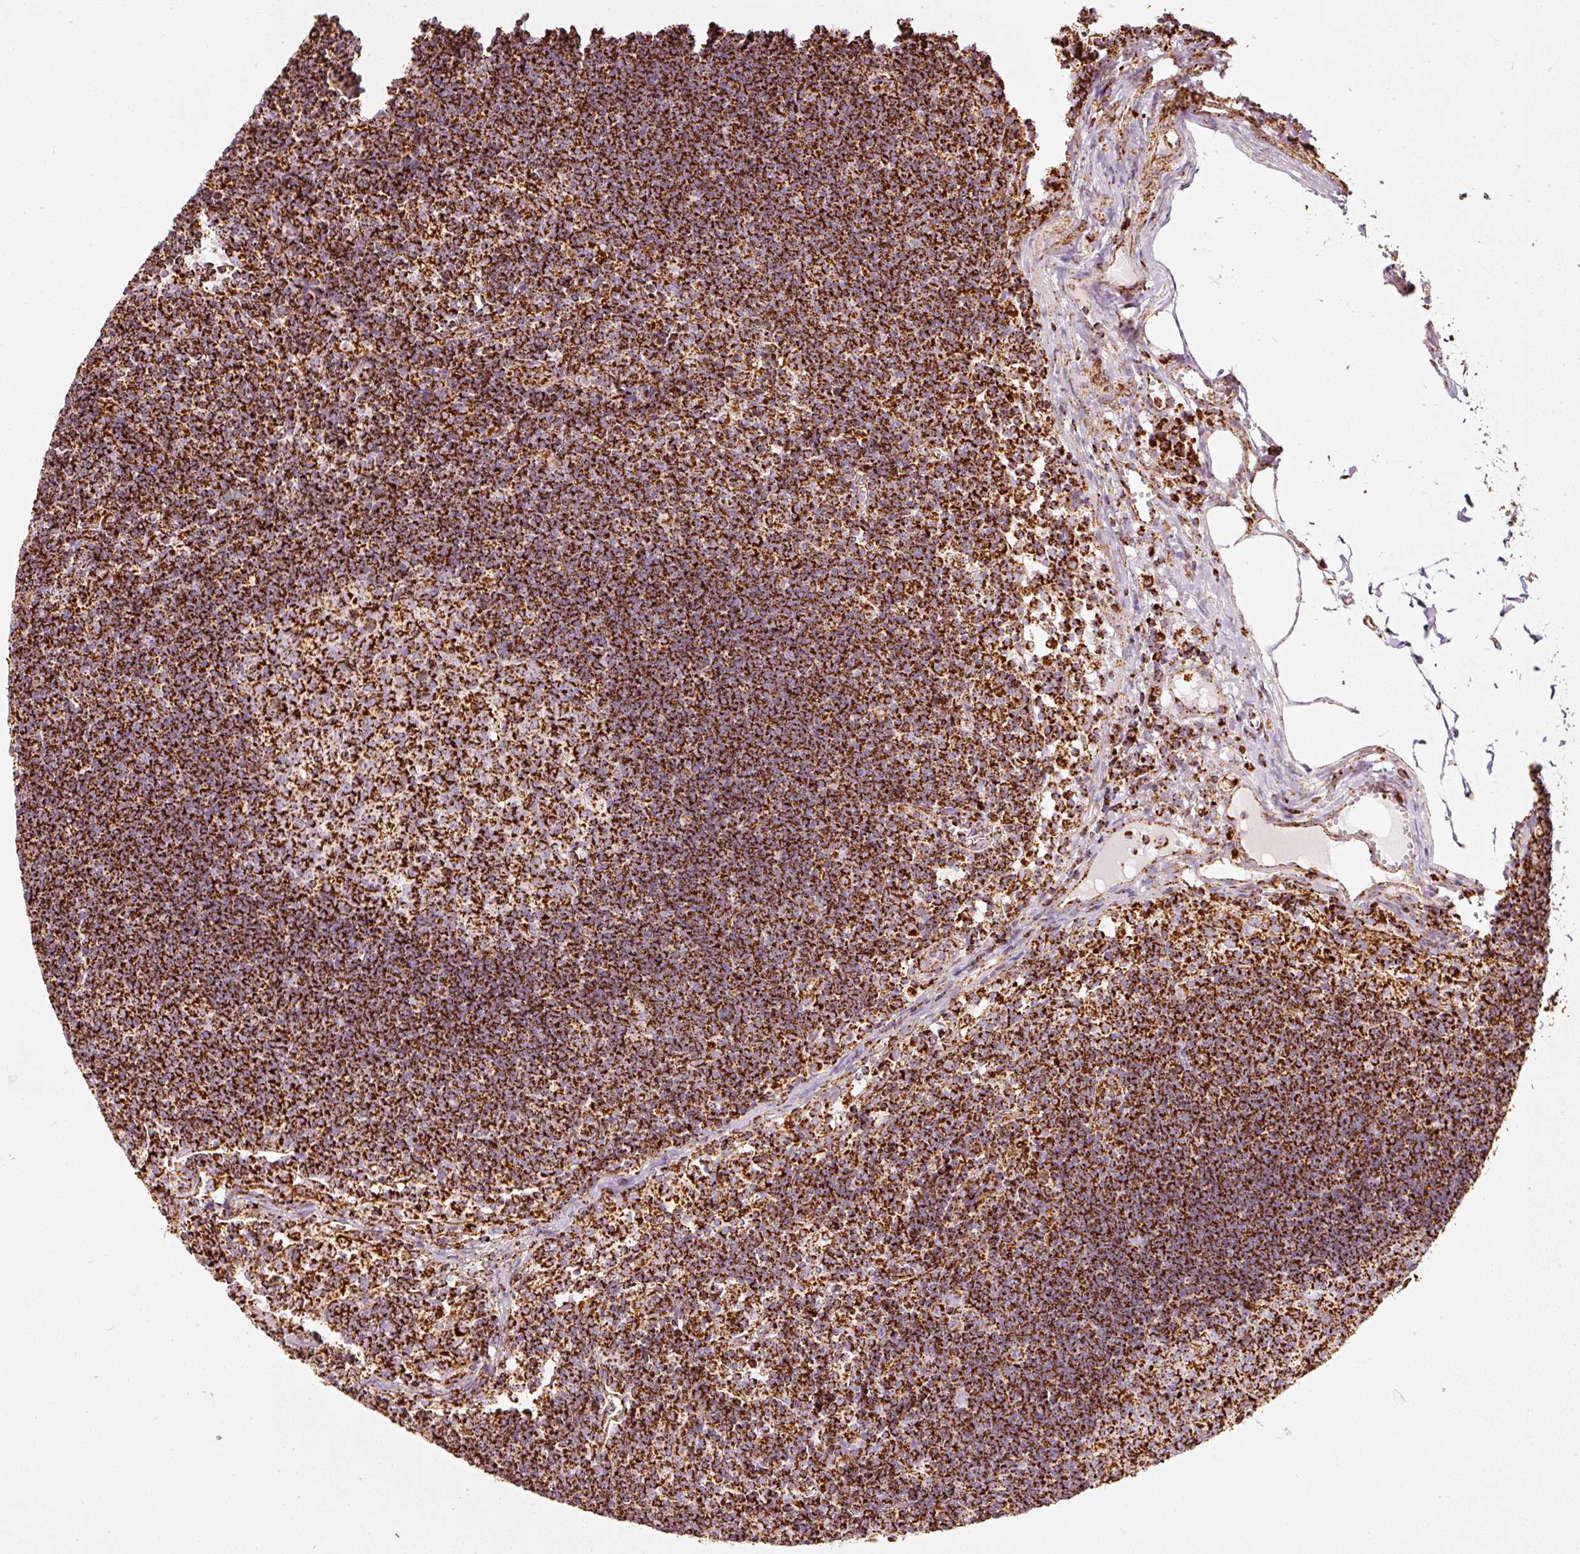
{"staining": {"intensity": "strong", "quantity": ">75%", "location": "cytoplasmic/membranous"}, "tissue": "lymph node", "cell_type": "Germinal center cells", "image_type": "normal", "snomed": [{"axis": "morphology", "description": "Normal tissue, NOS"}, {"axis": "topography", "description": "Lymph node"}], "caption": "This histopathology image shows immunohistochemistry staining of benign lymph node, with high strong cytoplasmic/membranous expression in approximately >75% of germinal center cells.", "gene": "MT", "patient": {"sex": "female", "age": 29}}